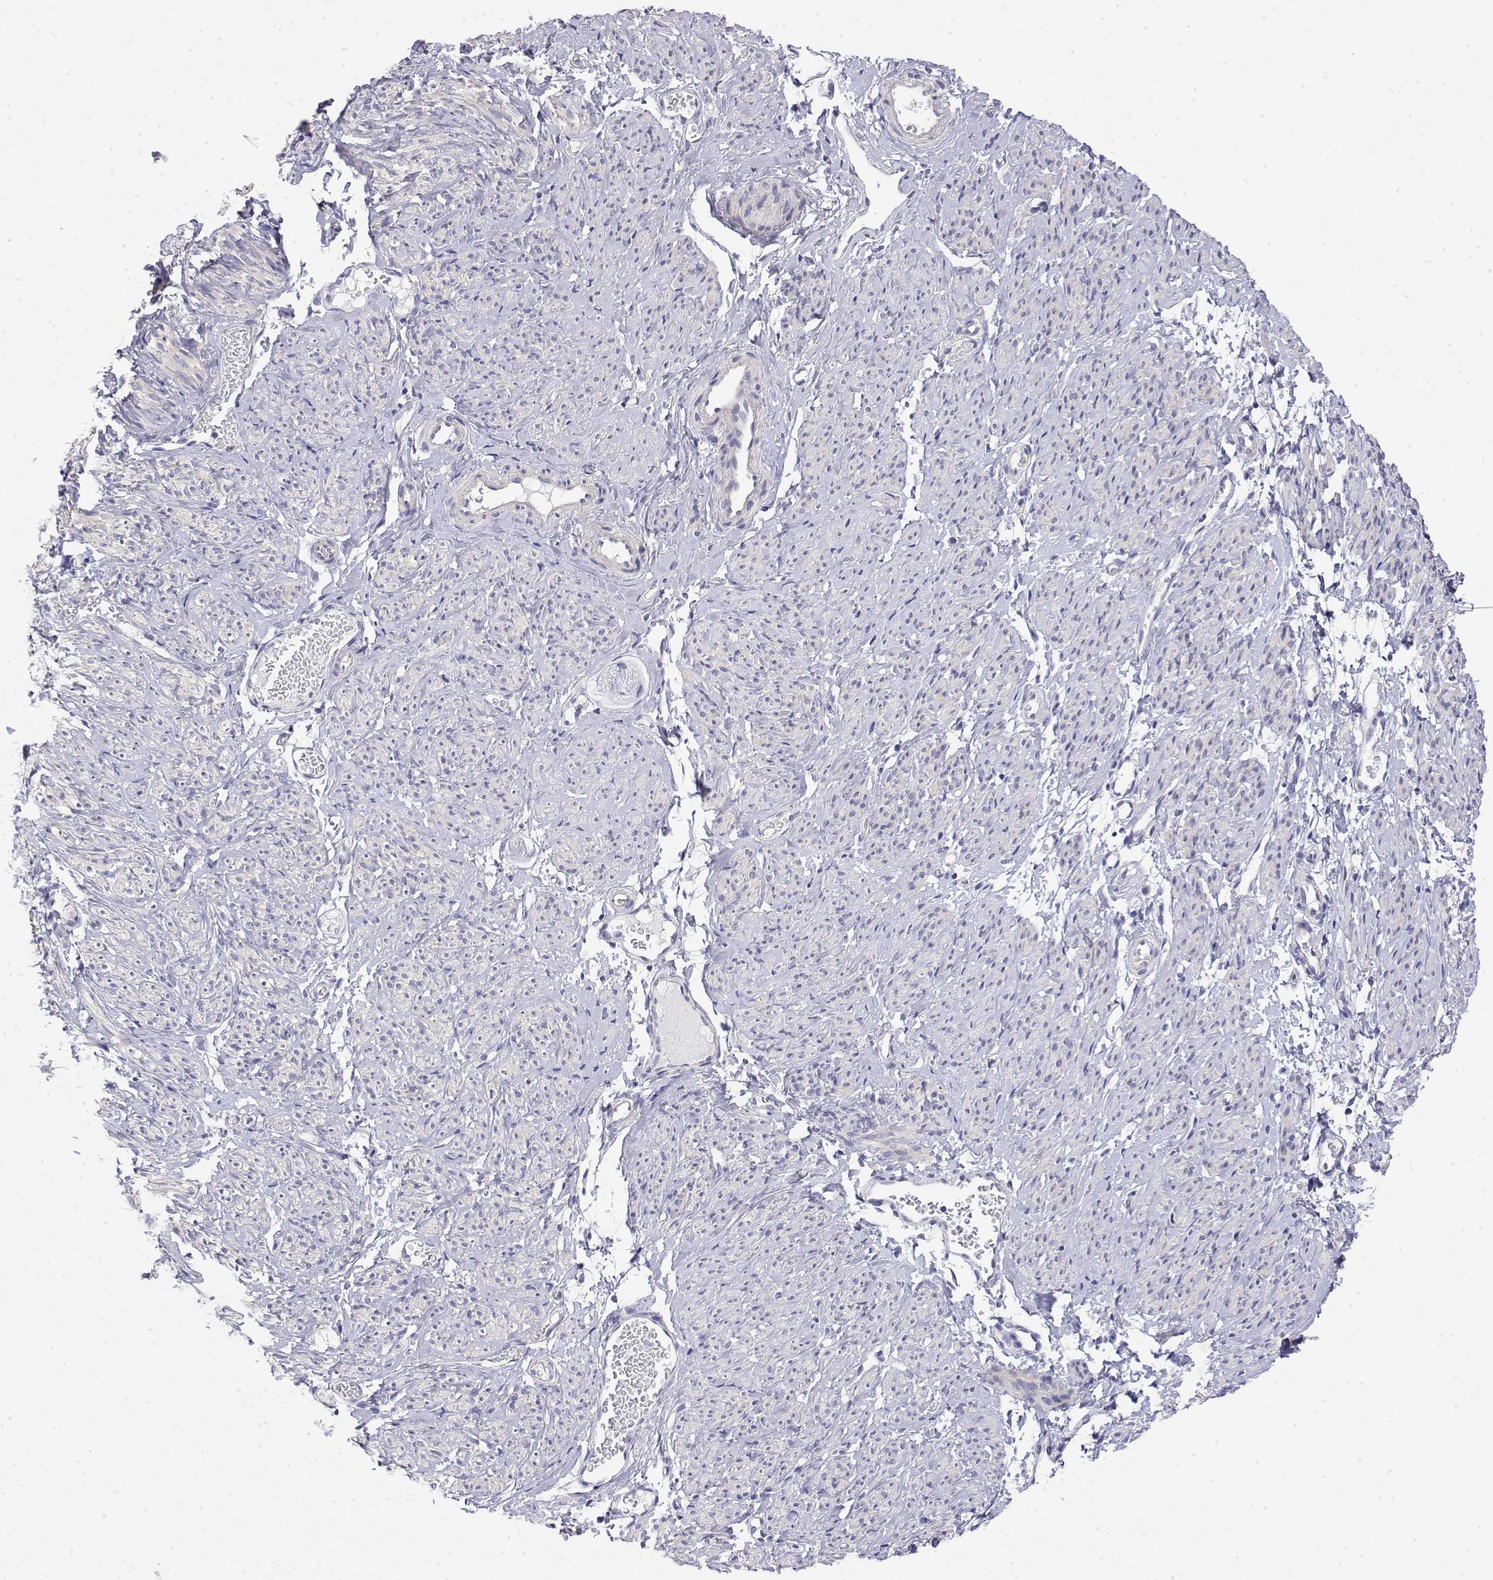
{"staining": {"intensity": "negative", "quantity": "none", "location": "none"}, "tissue": "smooth muscle", "cell_type": "Smooth muscle cells", "image_type": "normal", "snomed": [{"axis": "morphology", "description": "Normal tissue, NOS"}, {"axis": "topography", "description": "Smooth muscle"}], "caption": "A photomicrograph of human smooth muscle is negative for staining in smooth muscle cells. (Brightfield microscopy of DAB immunohistochemistry at high magnification).", "gene": "LY6D", "patient": {"sex": "female", "age": 65}}